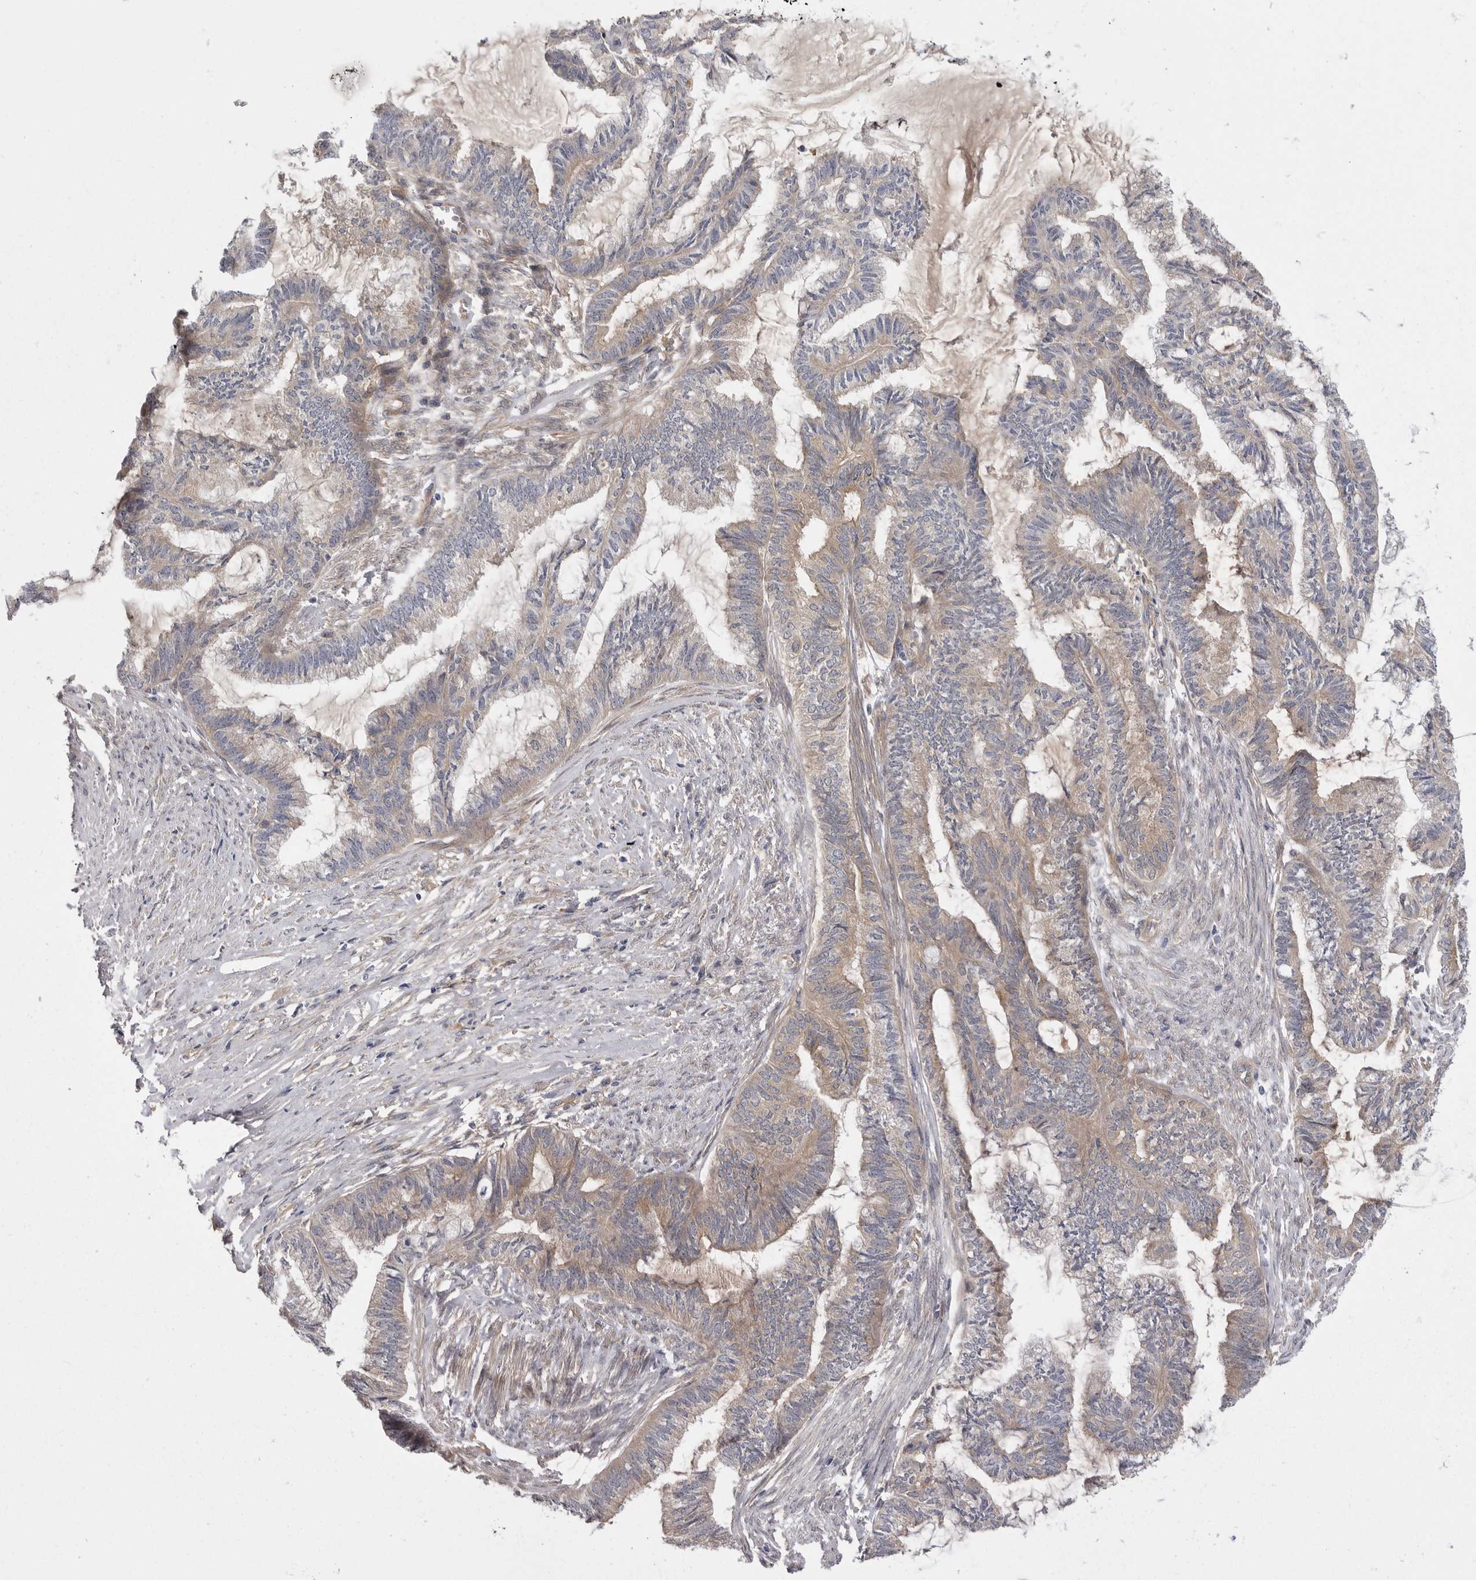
{"staining": {"intensity": "weak", "quantity": "<25%", "location": "cytoplasmic/membranous"}, "tissue": "endometrial cancer", "cell_type": "Tumor cells", "image_type": "cancer", "snomed": [{"axis": "morphology", "description": "Adenocarcinoma, NOS"}, {"axis": "topography", "description": "Endometrium"}], "caption": "This histopathology image is of endometrial cancer stained with IHC to label a protein in brown with the nuclei are counter-stained blue. There is no positivity in tumor cells. Brightfield microscopy of immunohistochemistry (IHC) stained with DAB (3,3'-diaminobenzidine) (brown) and hematoxylin (blue), captured at high magnification.", "gene": "OSBPL9", "patient": {"sex": "female", "age": 86}}